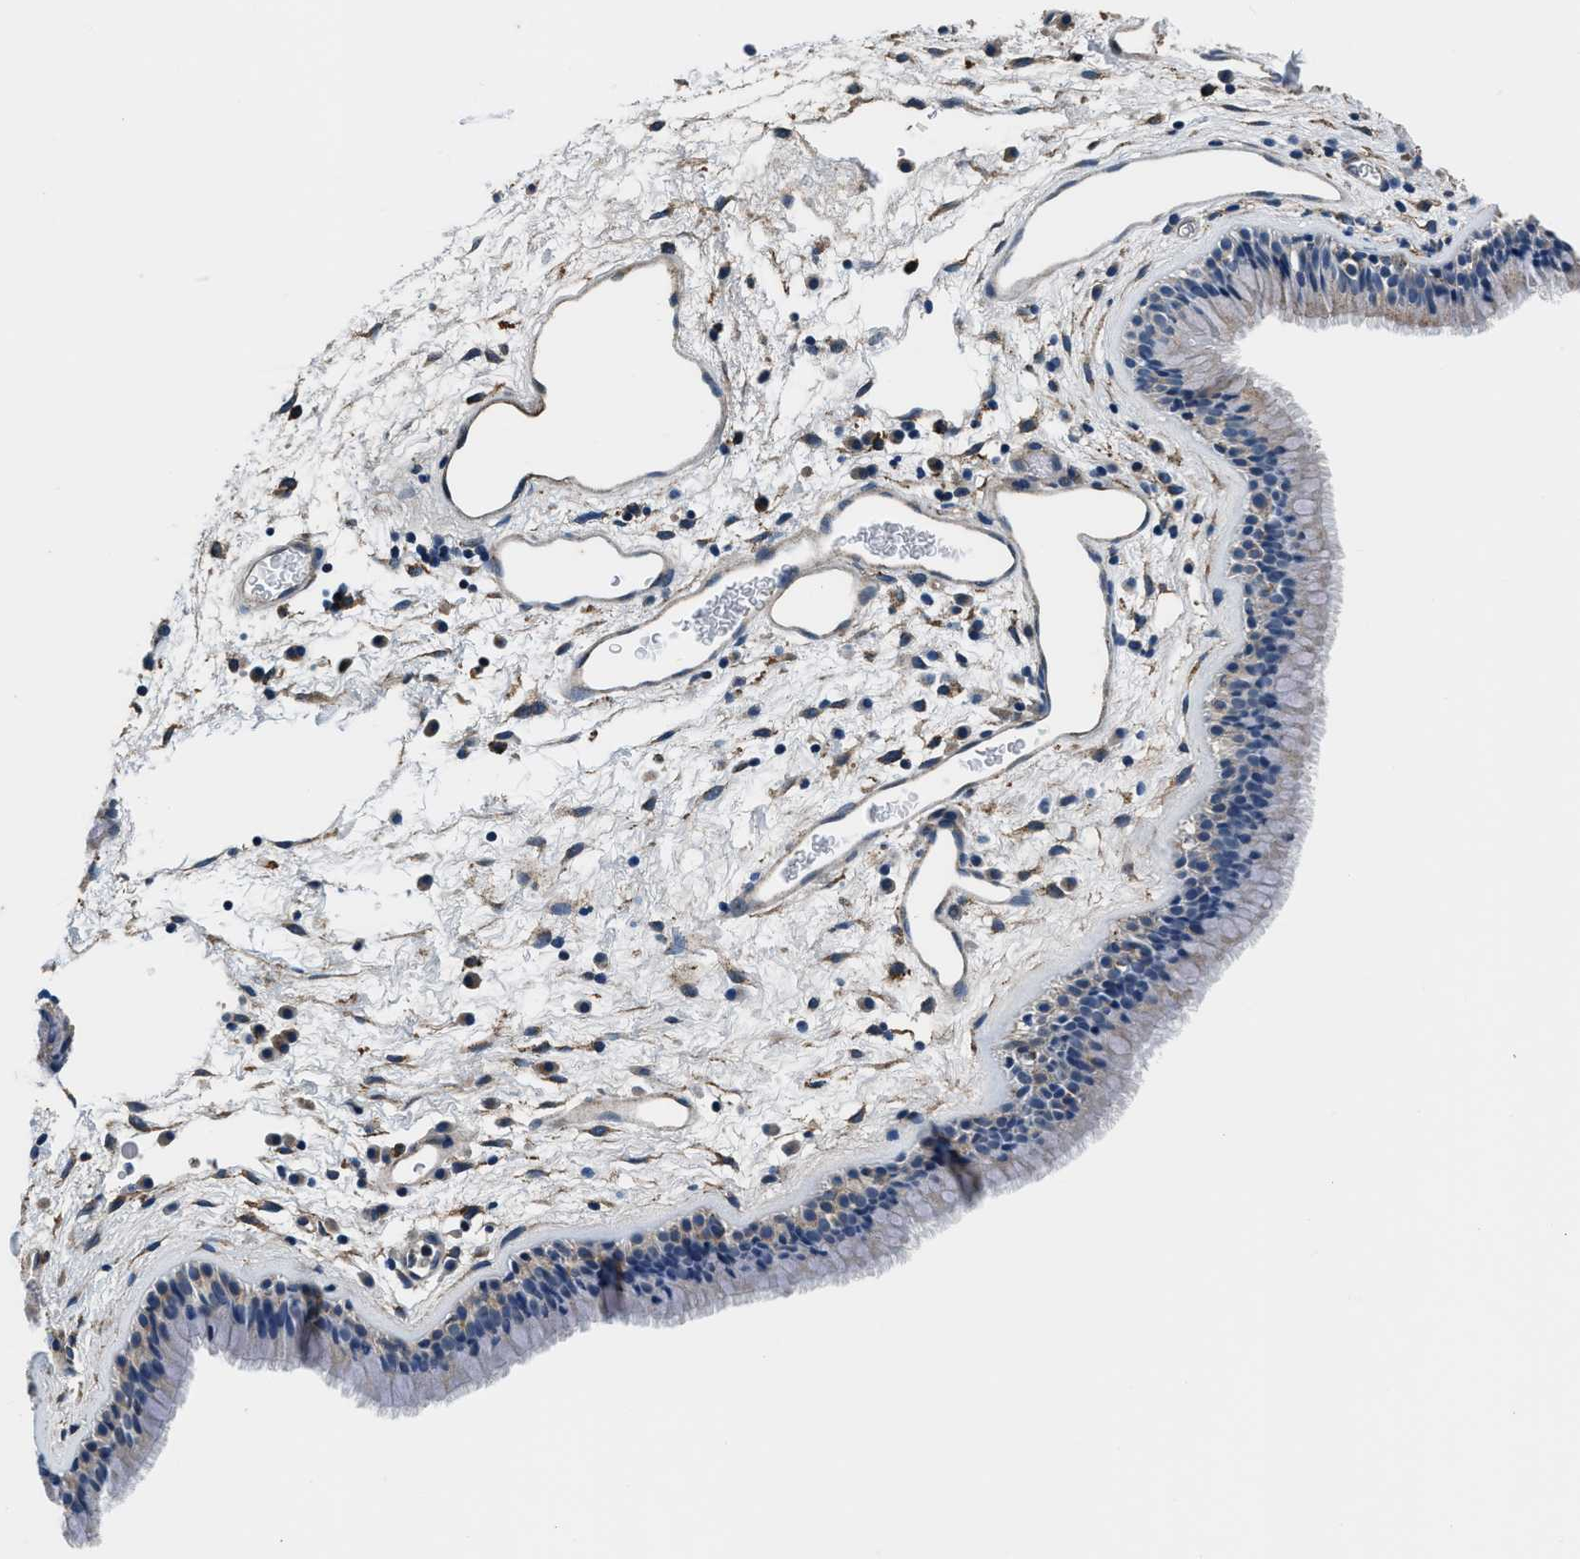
{"staining": {"intensity": "weak", "quantity": "<25%", "location": "cytoplasmic/membranous"}, "tissue": "nasopharynx", "cell_type": "Respiratory epithelial cells", "image_type": "normal", "snomed": [{"axis": "morphology", "description": "Normal tissue, NOS"}, {"axis": "morphology", "description": "Inflammation, NOS"}, {"axis": "topography", "description": "Nasopharynx"}], "caption": "High power microscopy image of an immunohistochemistry micrograph of normal nasopharynx, revealing no significant expression in respiratory epithelial cells.", "gene": "EEA1", "patient": {"sex": "male", "age": 48}}